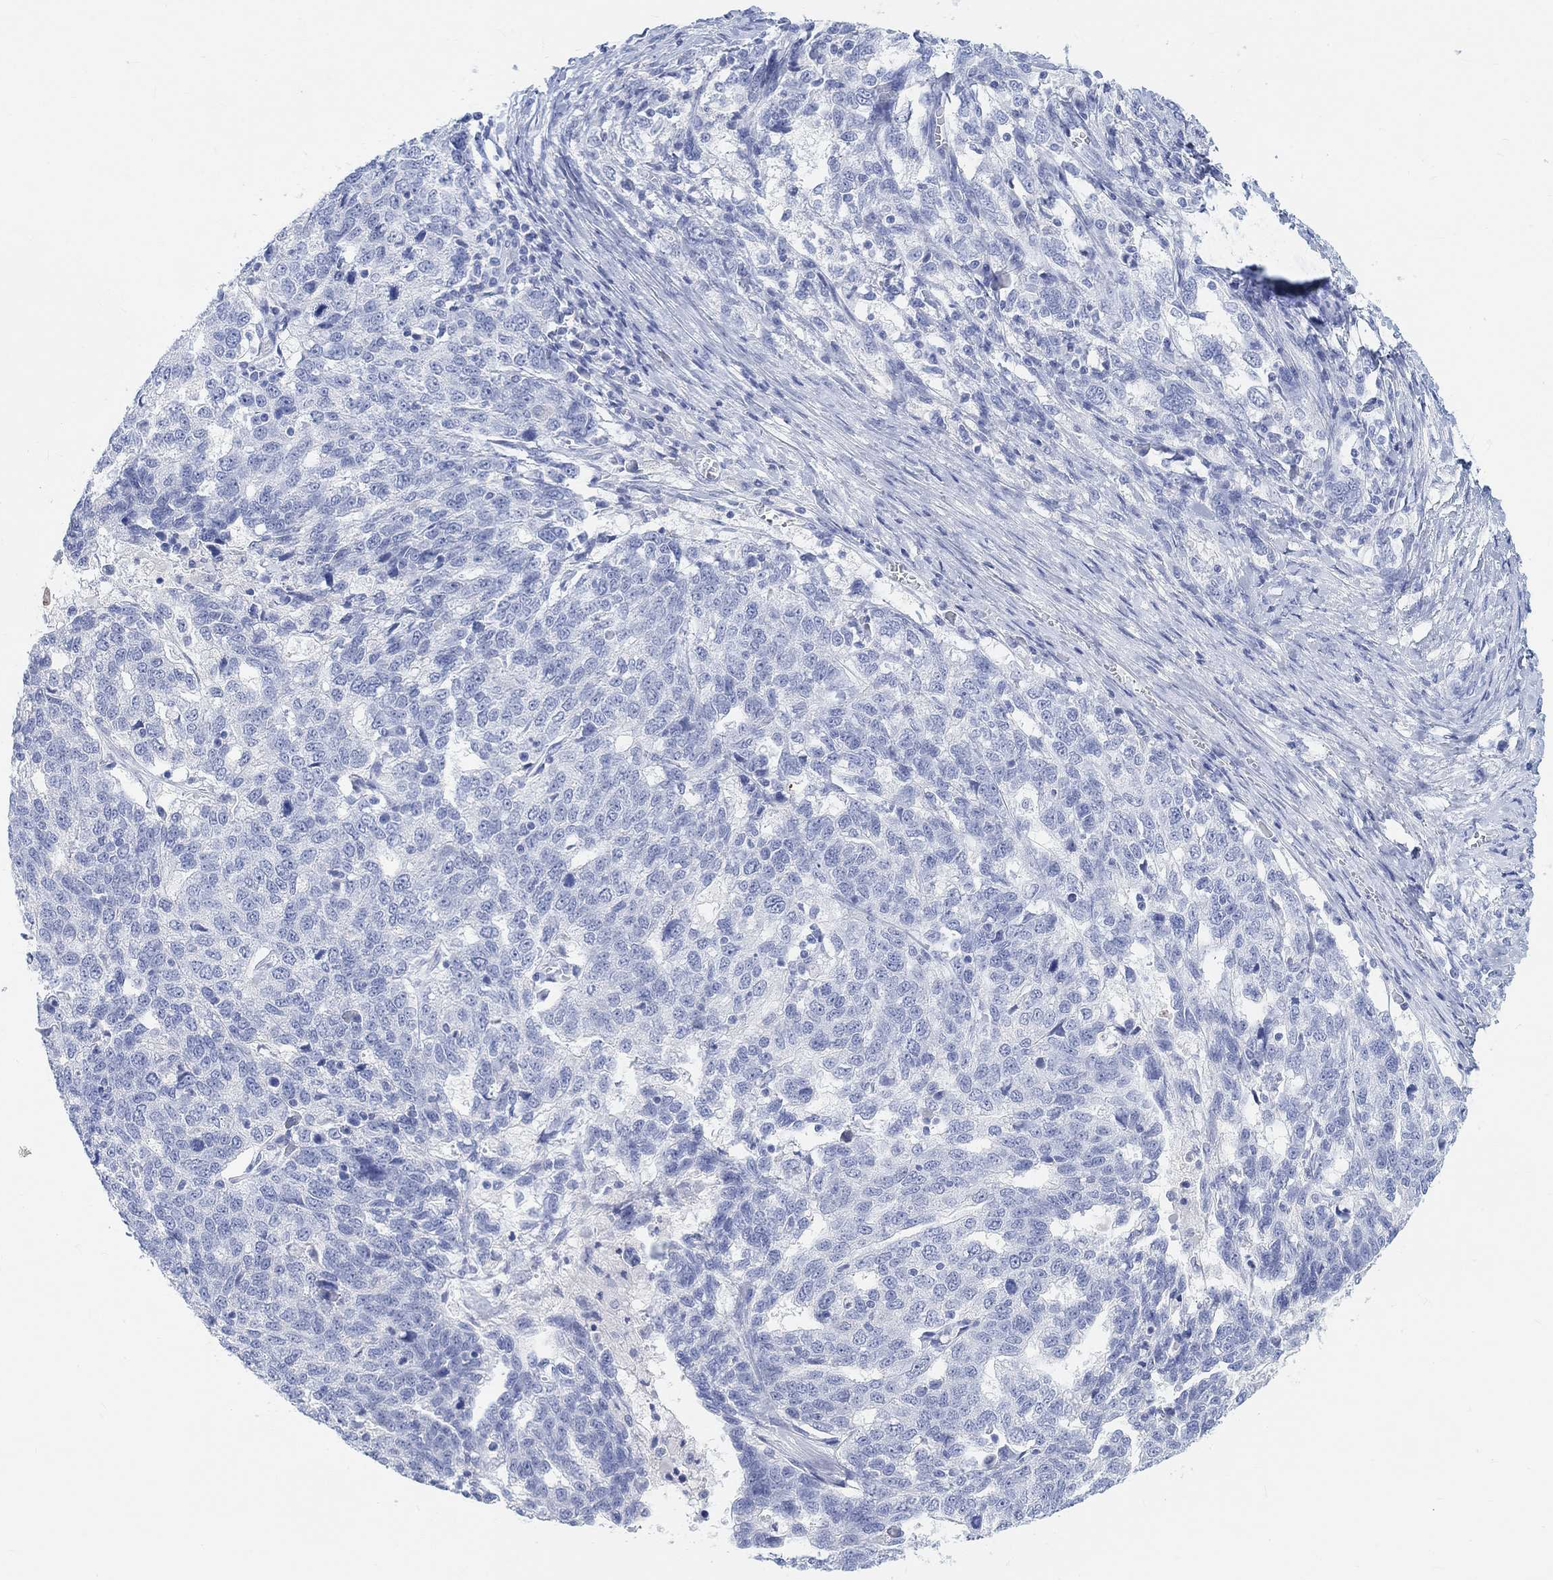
{"staining": {"intensity": "negative", "quantity": "none", "location": "none"}, "tissue": "ovarian cancer", "cell_type": "Tumor cells", "image_type": "cancer", "snomed": [{"axis": "morphology", "description": "Cystadenocarcinoma, serous, NOS"}, {"axis": "topography", "description": "Ovary"}], "caption": "Tumor cells are negative for protein expression in human ovarian cancer (serous cystadenocarcinoma).", "gene": "ENO4", "patient": {"sex": "female", "age": 71}}